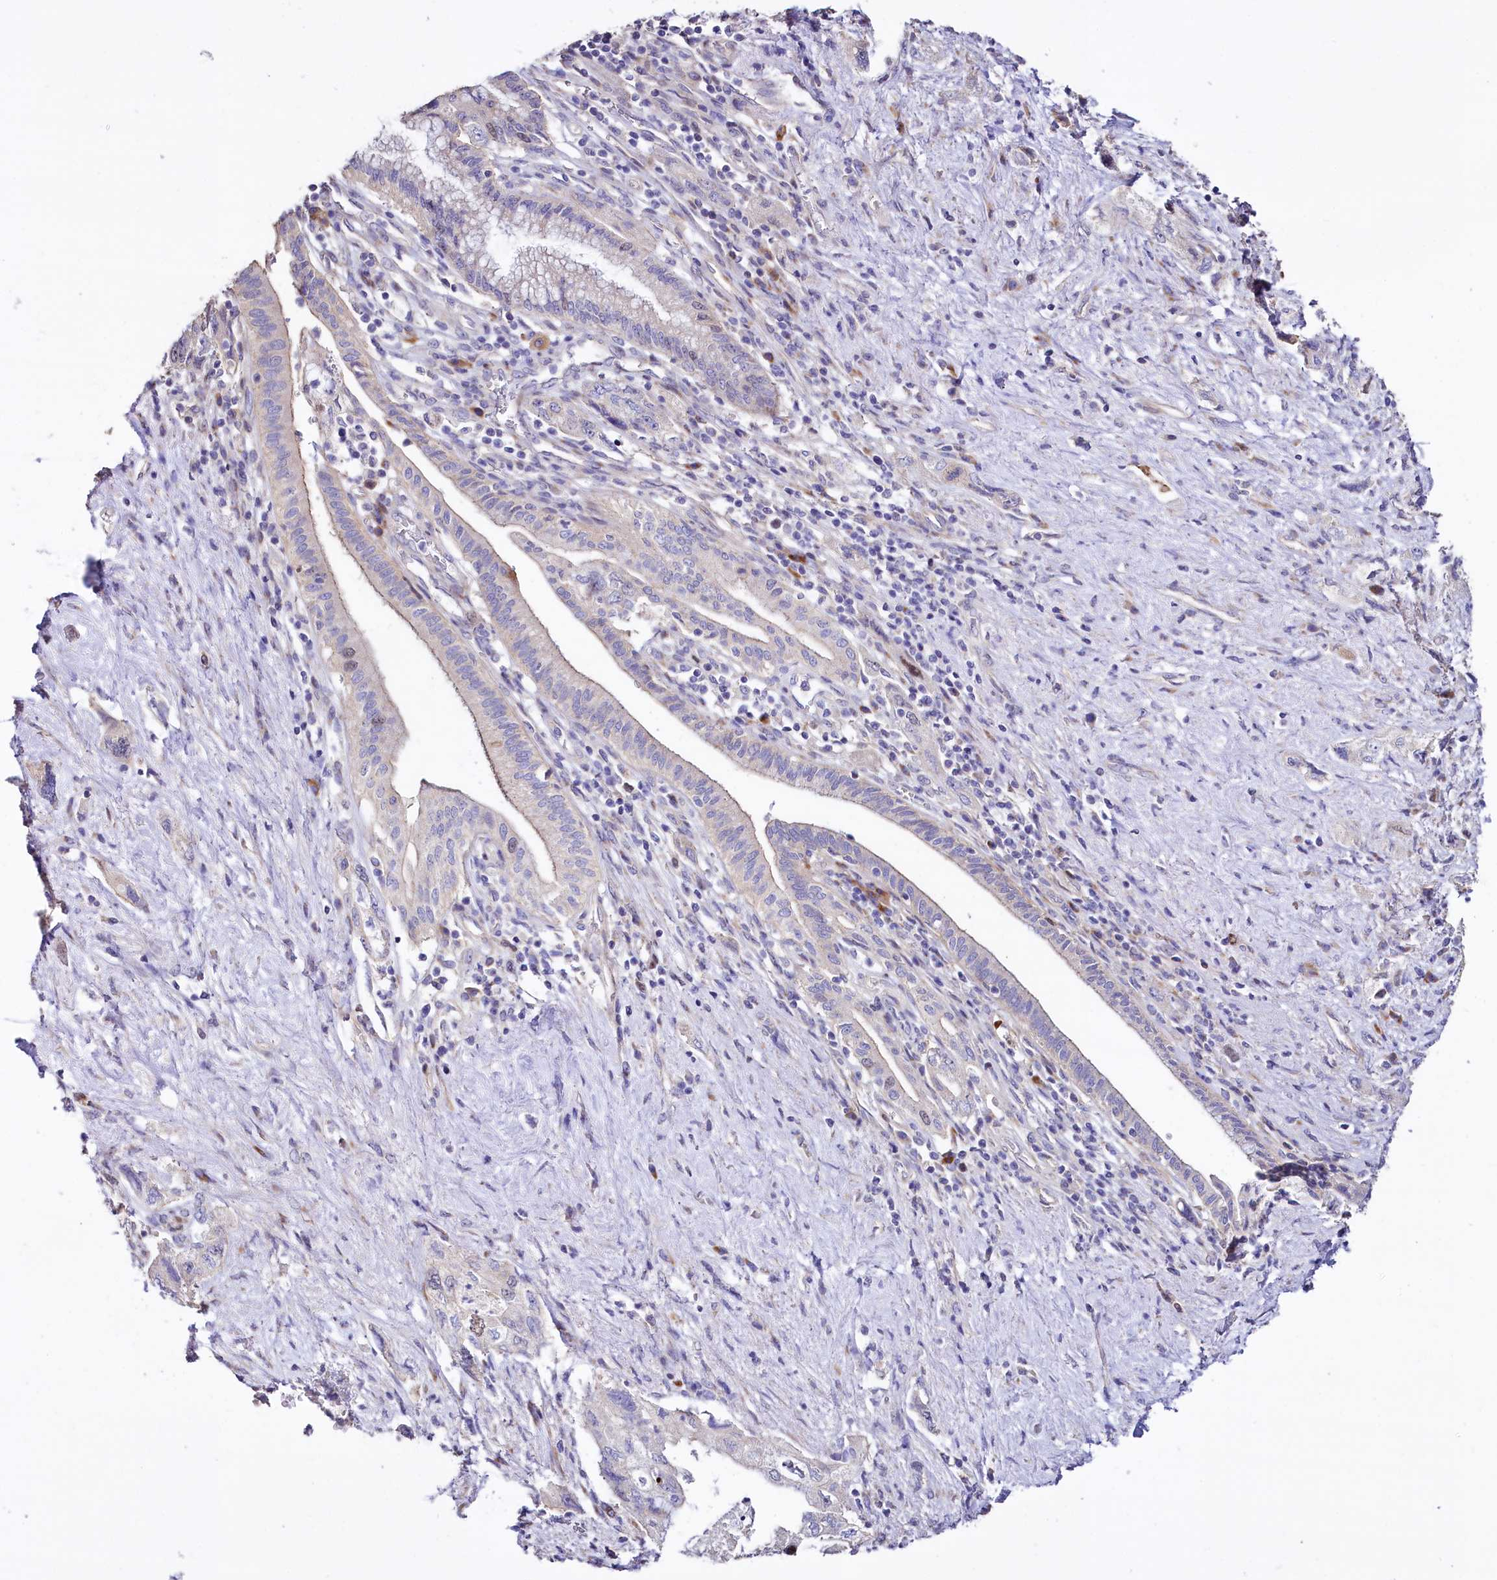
{"staining": {"intensity": "negative", "quantity": "none", "location": "none"}, "tissue": "pancreatic cancer", "cell_type": "Tumor cells", "image_type": "cancer", "snomed": [{"axis": "morphology", "description": "Adenocarcinoma, NOS"}, {"axis": "topography", "description": "Pancreas"}], "caption": "IHC photomicrograph of human pancreatic cancer (adenocarcinoma) stained for a protein (brown), which demonstrates no expression in tumor cells. (DAB immunohistochemistry (IHC), high magnification).", "gene": "WNT8A", "patient": {"sex": "female", "age": 73}}